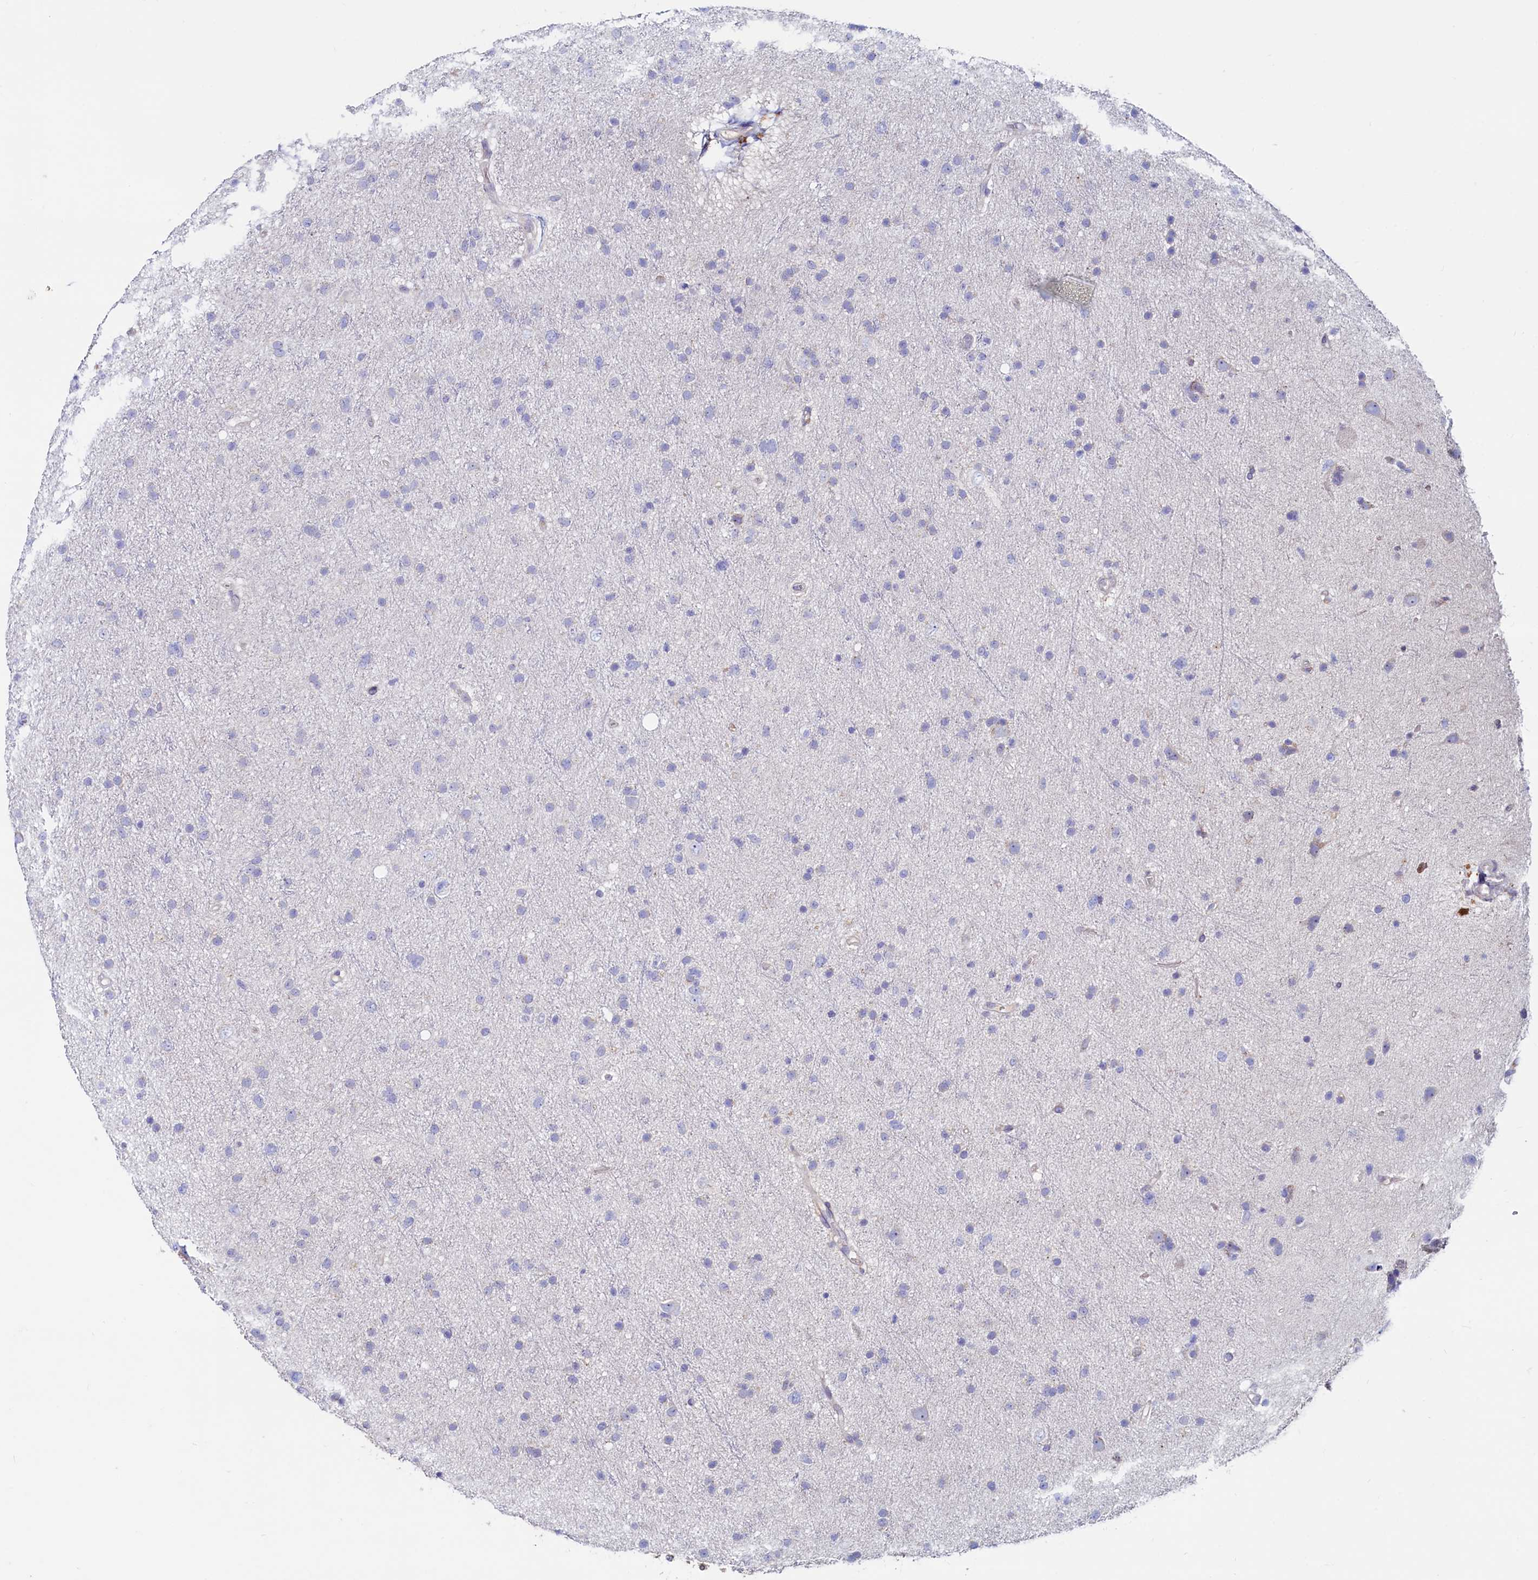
{"staining": {"intensity": "negative", "quantity": "none", "location": "none"}, "tissue": "glioma", "cell_type": "Tumor cells", "image_type": "cancer", "snomed": [{"axis": "morphology", "description": "Glioma, malignant, Low grade"}, {"axis": "topography", "description": "Cerebral cortex"}], "caption": "Glioma was stained to show a protein in brown. There is no significant positivity in tumor cells.", "gene": "ASTE1", "patient": {"sex": "female", "age": 39}}